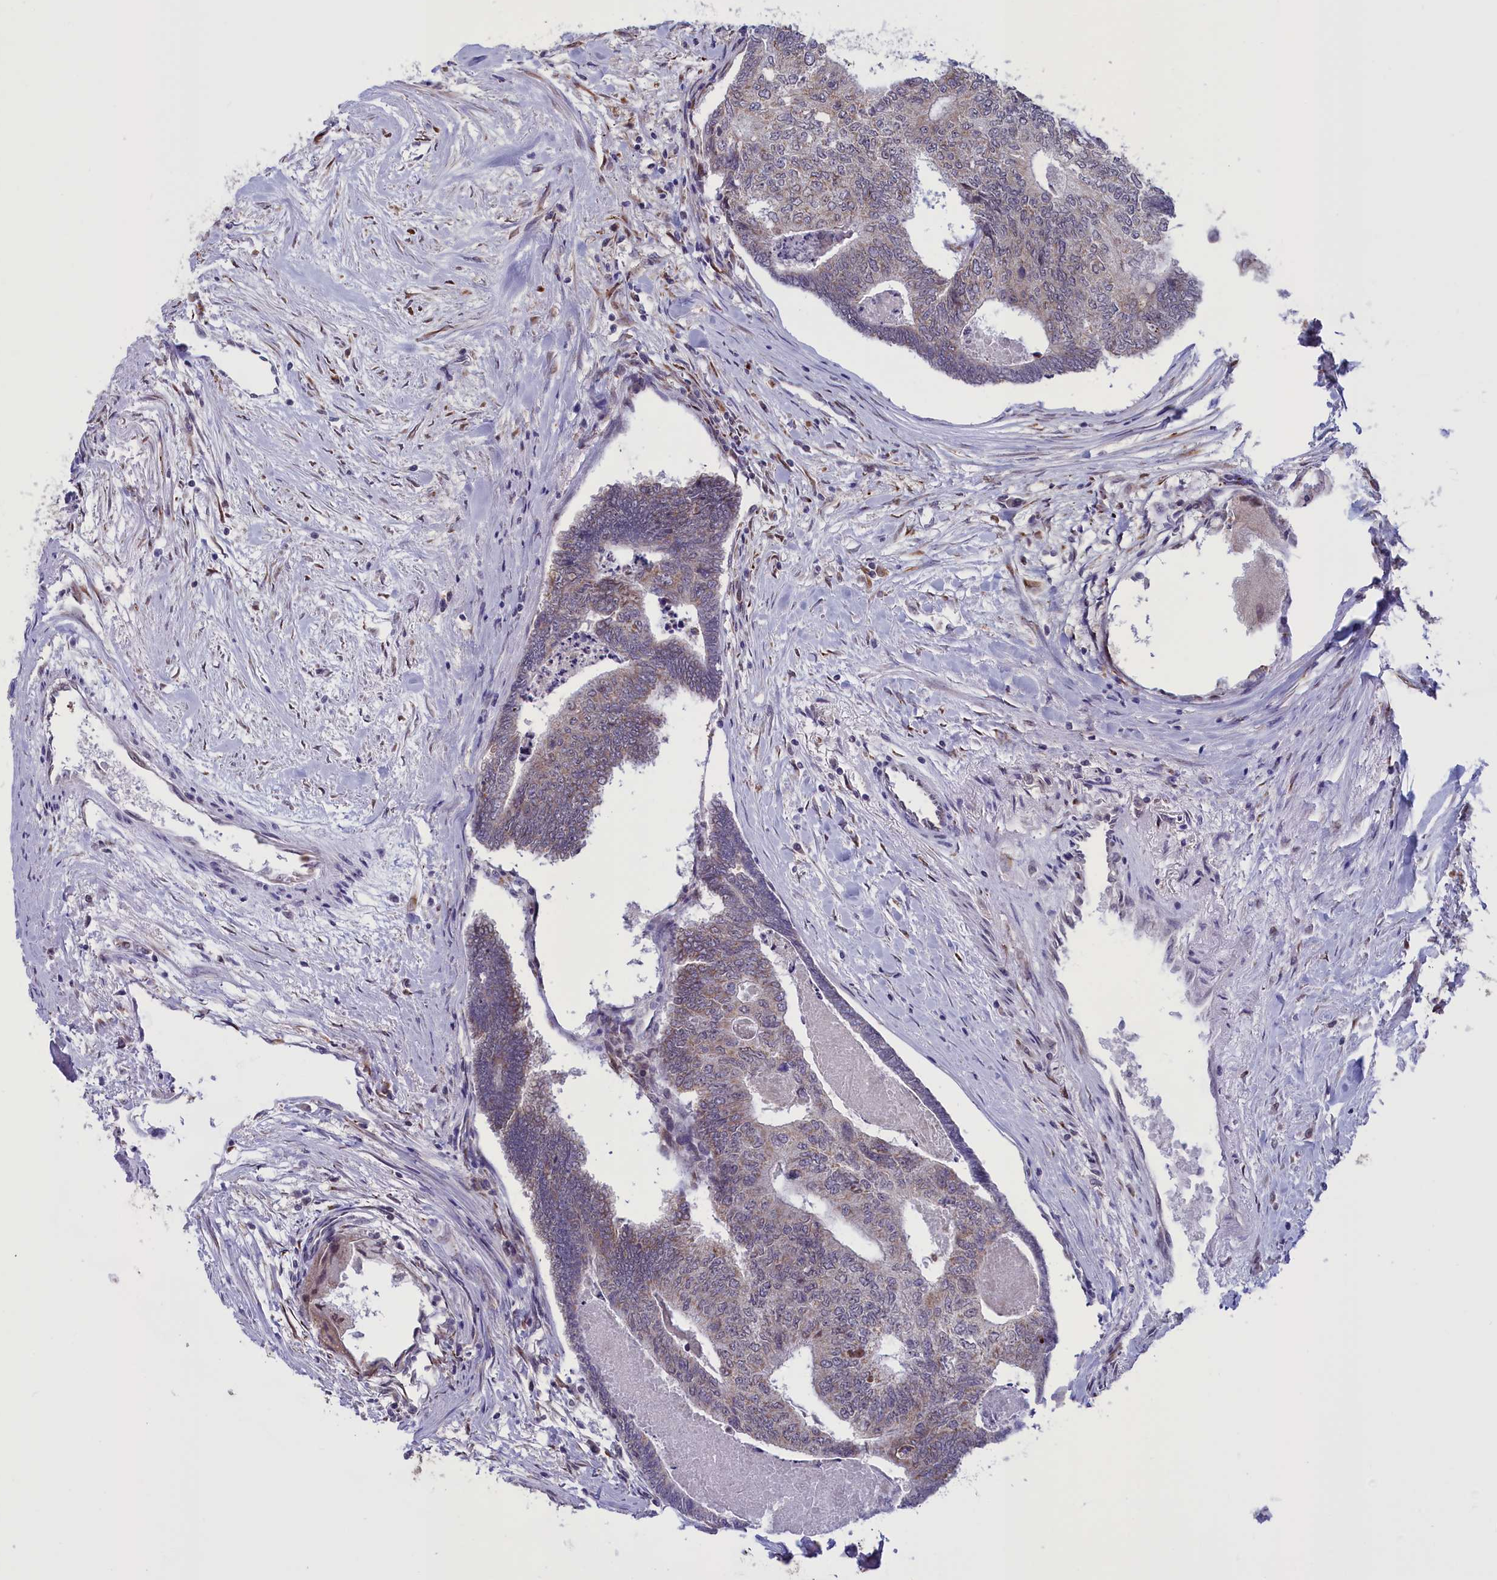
{"staining": {"intensity": "weak", "quantity": ">75%", "location": "cytoplasmic/membranous"}, "tissue": "colorectal cancer", "cell_type": "Tumor cells", "image_type": "cancer", "snomed": [{"axis": "morphology", "description": "Adenocarcinoma, NOS"}, {"axis": "topography", "description": "Colon"}], "caption": "This histopathology image displays colorectal cancer stained with IHC to label a protein in brown. The cytoplasmic/membranous of tumor cells show weak positivity for the protein. Nuclei are counter-stained blue.", "gene": "PARS2", "patient": {"sex": "female", "age": 67}}